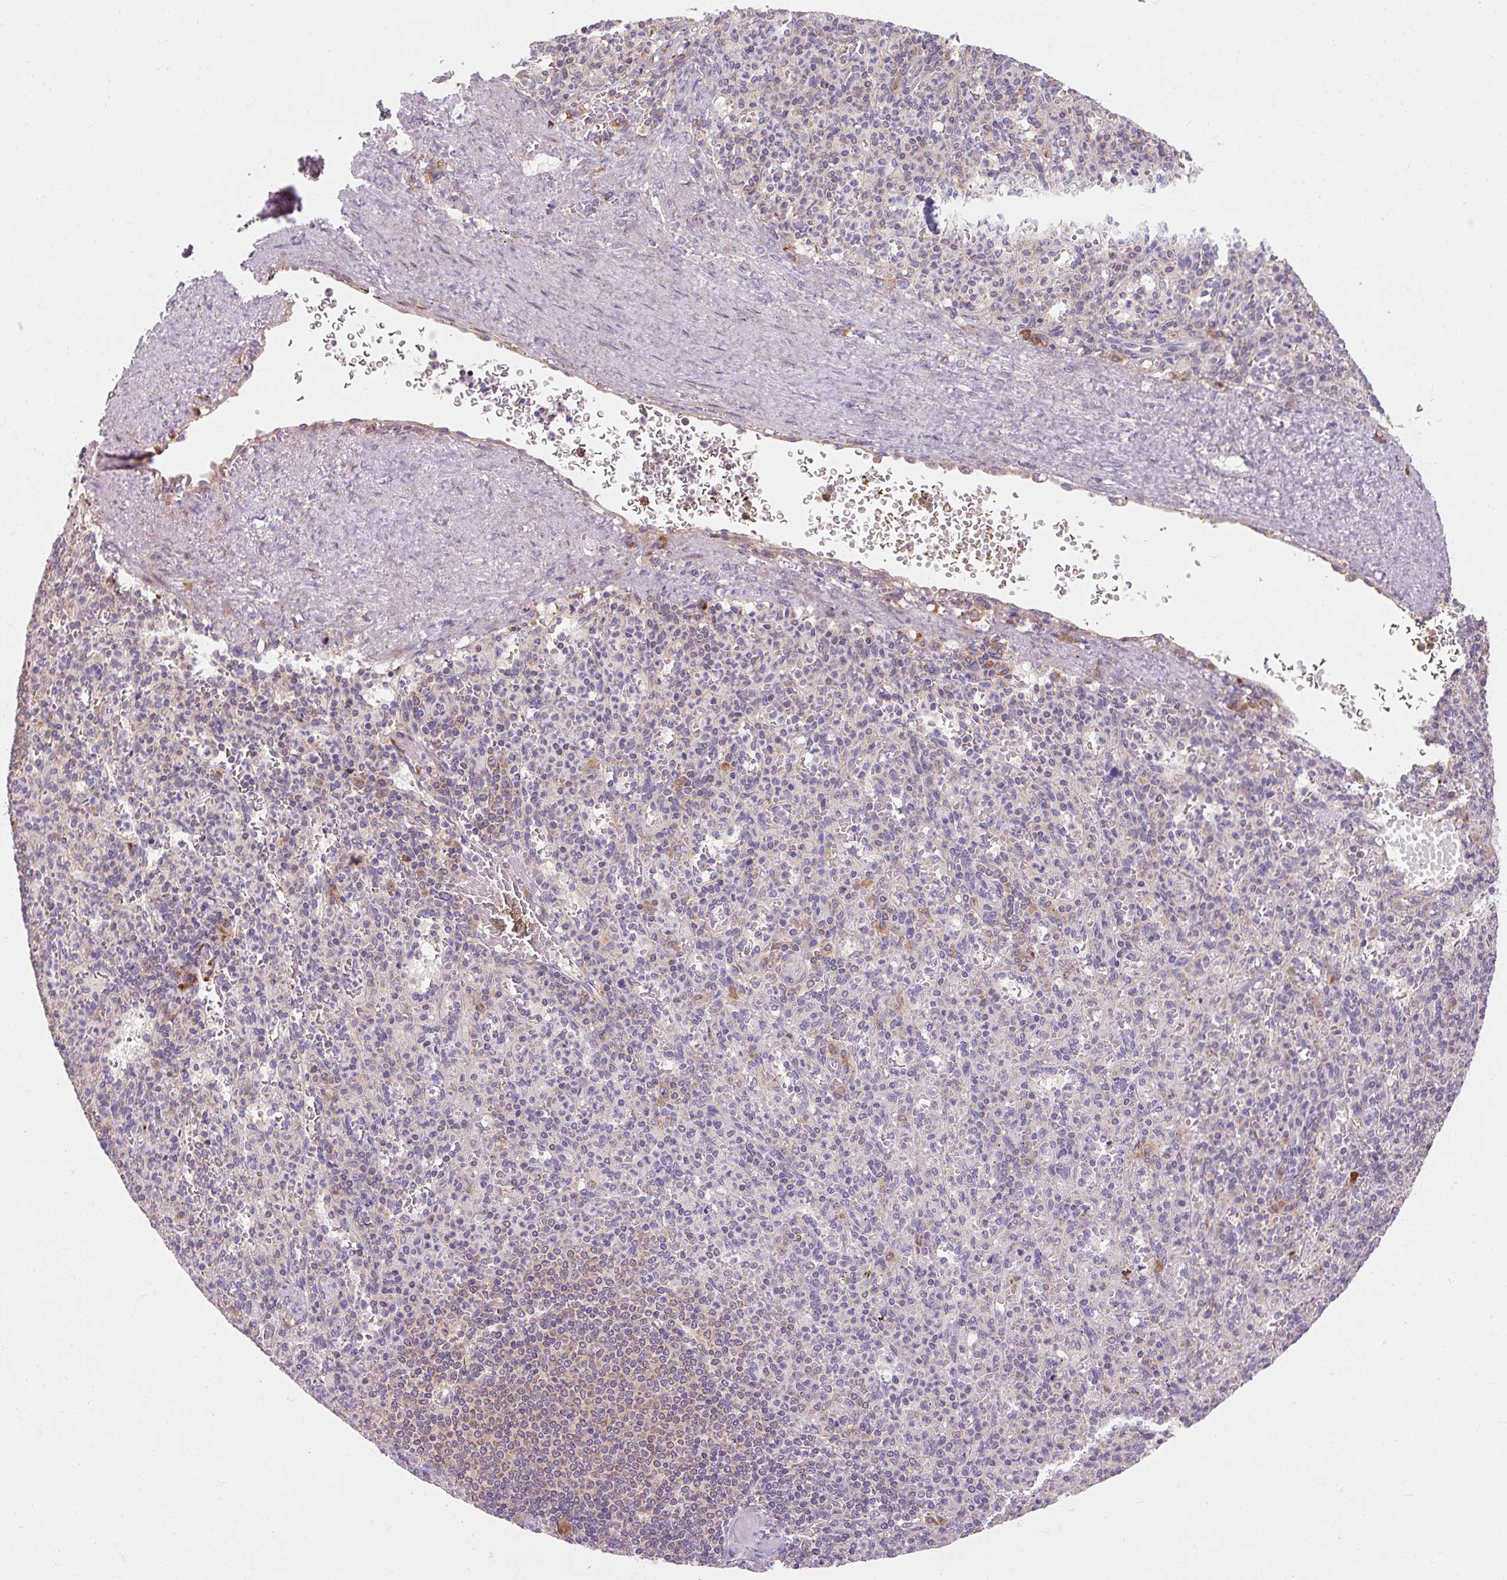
{"staining": {"intensity": "negative", "quantity": "none", "location": "none"}, "tissue": "spleen", "cell_type": "Cells in red pulp", "image_type": "normal", "snomed": [{"axis": "morphology", "description": "Normal tissue, NOS"}, {"axis": "topography", "description": "Spleen"}], "caption": "A histopathology image of human spleen is negative for staining in cells in red pulp. (Stains: DAB (3,3'-diaminobenzidine) immunohistochemistry (IHC) with hematoxylin counter stain, Microscopy: brightfield microscopy at high magnification).", "gene": "PRSS48", "patient": {"sex": "female", "age": 74}}